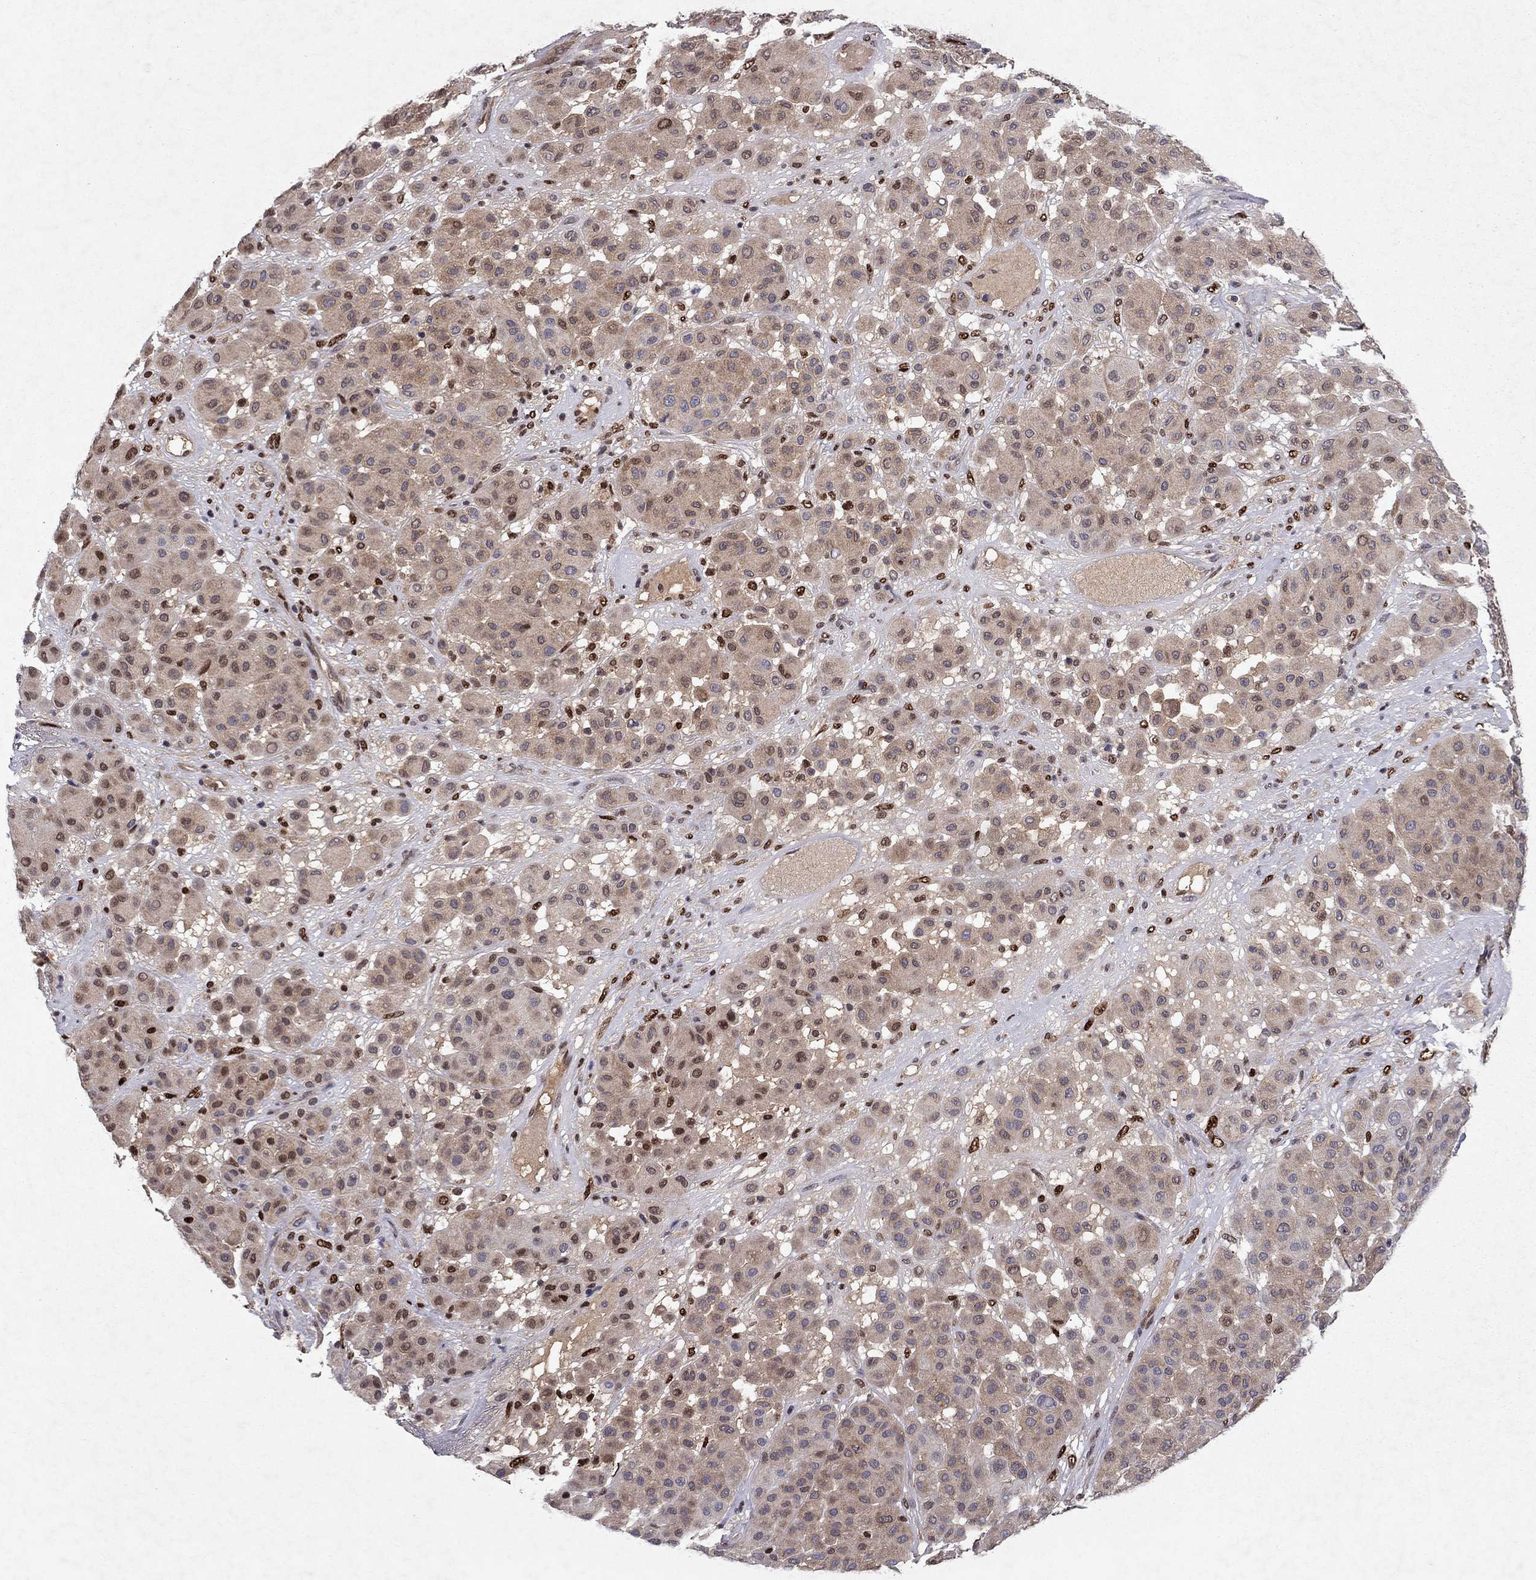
{"staining": {"intensity": "strong", "quantity": "<25%", "location": "nuclear"}, "tissue": "melanoma", "cell_type": "Tumor cells", "image_type": "cancer", "snomed": [{"axis": "morphology", "description": "Malignant melanoma, Metastatic site"}, {"axis": "topography", "description": "Smooth muscle"}], "caption": "A medium amount of strong nuclear staining is present in about <25% of tumor cells in malignant melanoma (metastatic site) tissue.", "gene": "CRTC1", "patient": {"sex": "male", "age": 41}}